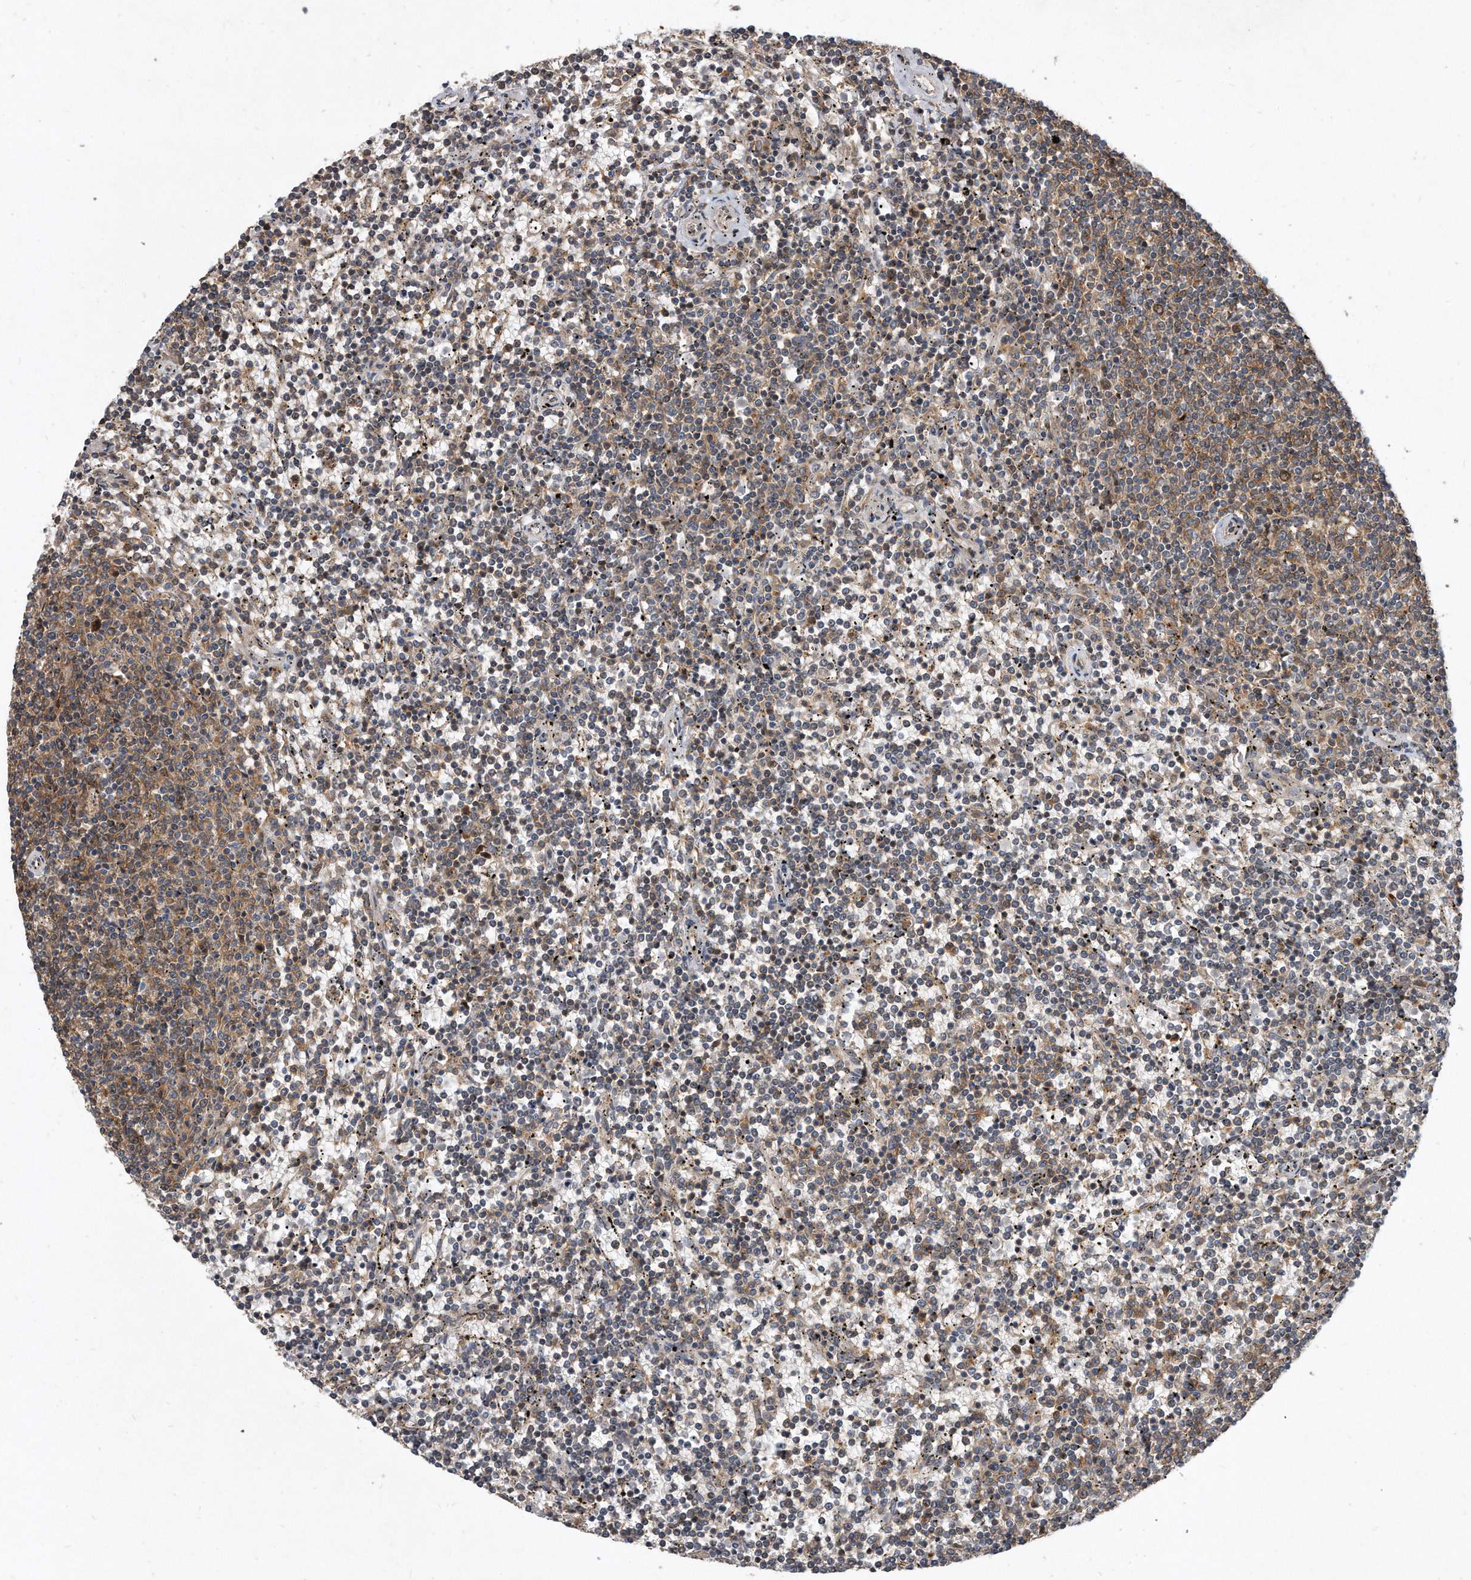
{"staining": {"intensity": "moderate", "quantity": "25%-75%", "location": "cytoplasmic/membranous"}, "tissue": "lymphoma", "cell_type": "Tumor cells", "image_type": "cancer", "snomed": [{"axis": "morphology", "description": "Malignant lymphoma, non-Hodgkin's type, Low grade"}, {"axis": "topography", "description": "Spleen"}], "caption": "Protein staining by immunohistochemistry (IHC) displays moderate cytoplasmic/membranous positivity in about 25%-75% of tumor cells in low-grade malignant lymphoma, non-Hodgkin's type.", "gene": "PGBD2", "patient": {"sex": "female", "age": 50}}